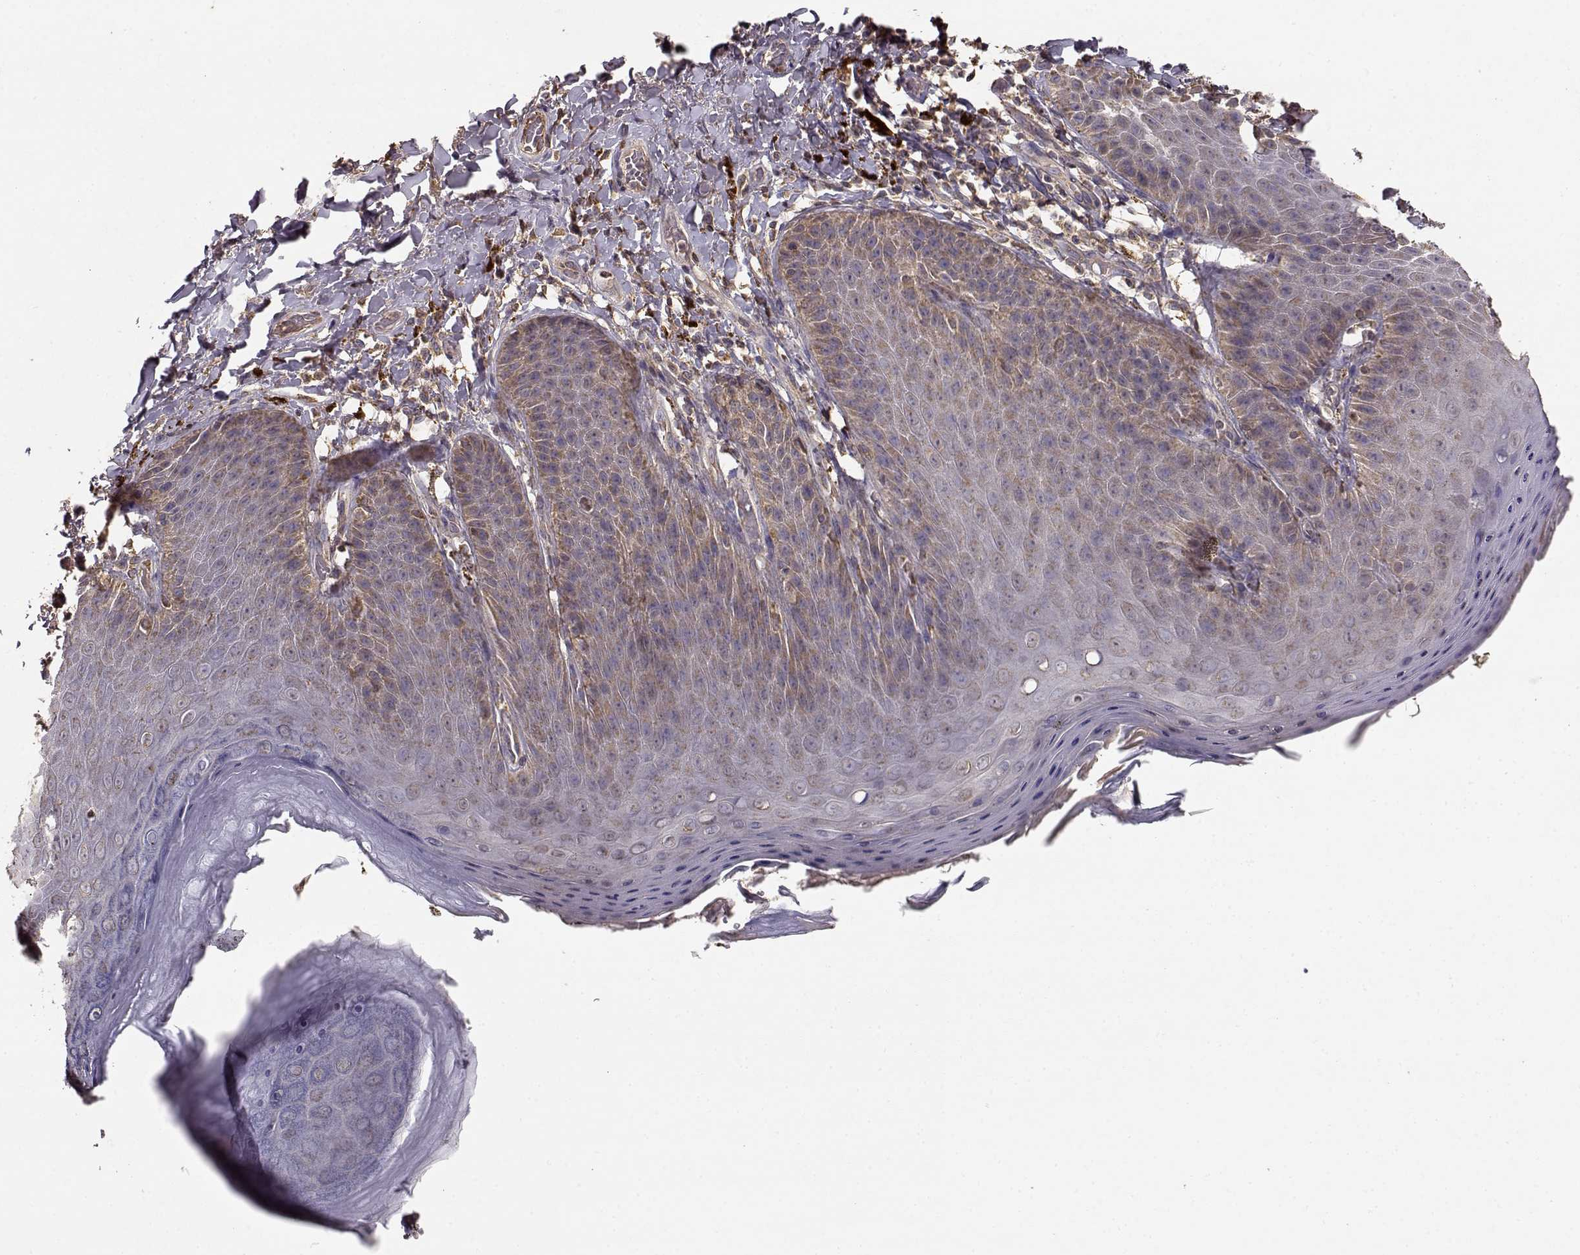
{"staining": {"intensity": "weak", "quantity": "25%-75%", "location": "cytoplasmic/membranous"}, "tissue": "skin", "cell_type": "Epidermal cells", "image_type": "normal", "snomed": [{"axis": "morphology", "description": "Normal tissue, NOS"}, {"axis": "topography", "description": "Anal"}], "caption": "This image exhibits IHC staining of unremarkable skin, with low weak cytoplasmic/membranous expression in approximately 25%-75% of epidermal cells.", "gene": "TARS3", "patient": {"sex": "male", "age": 53}}